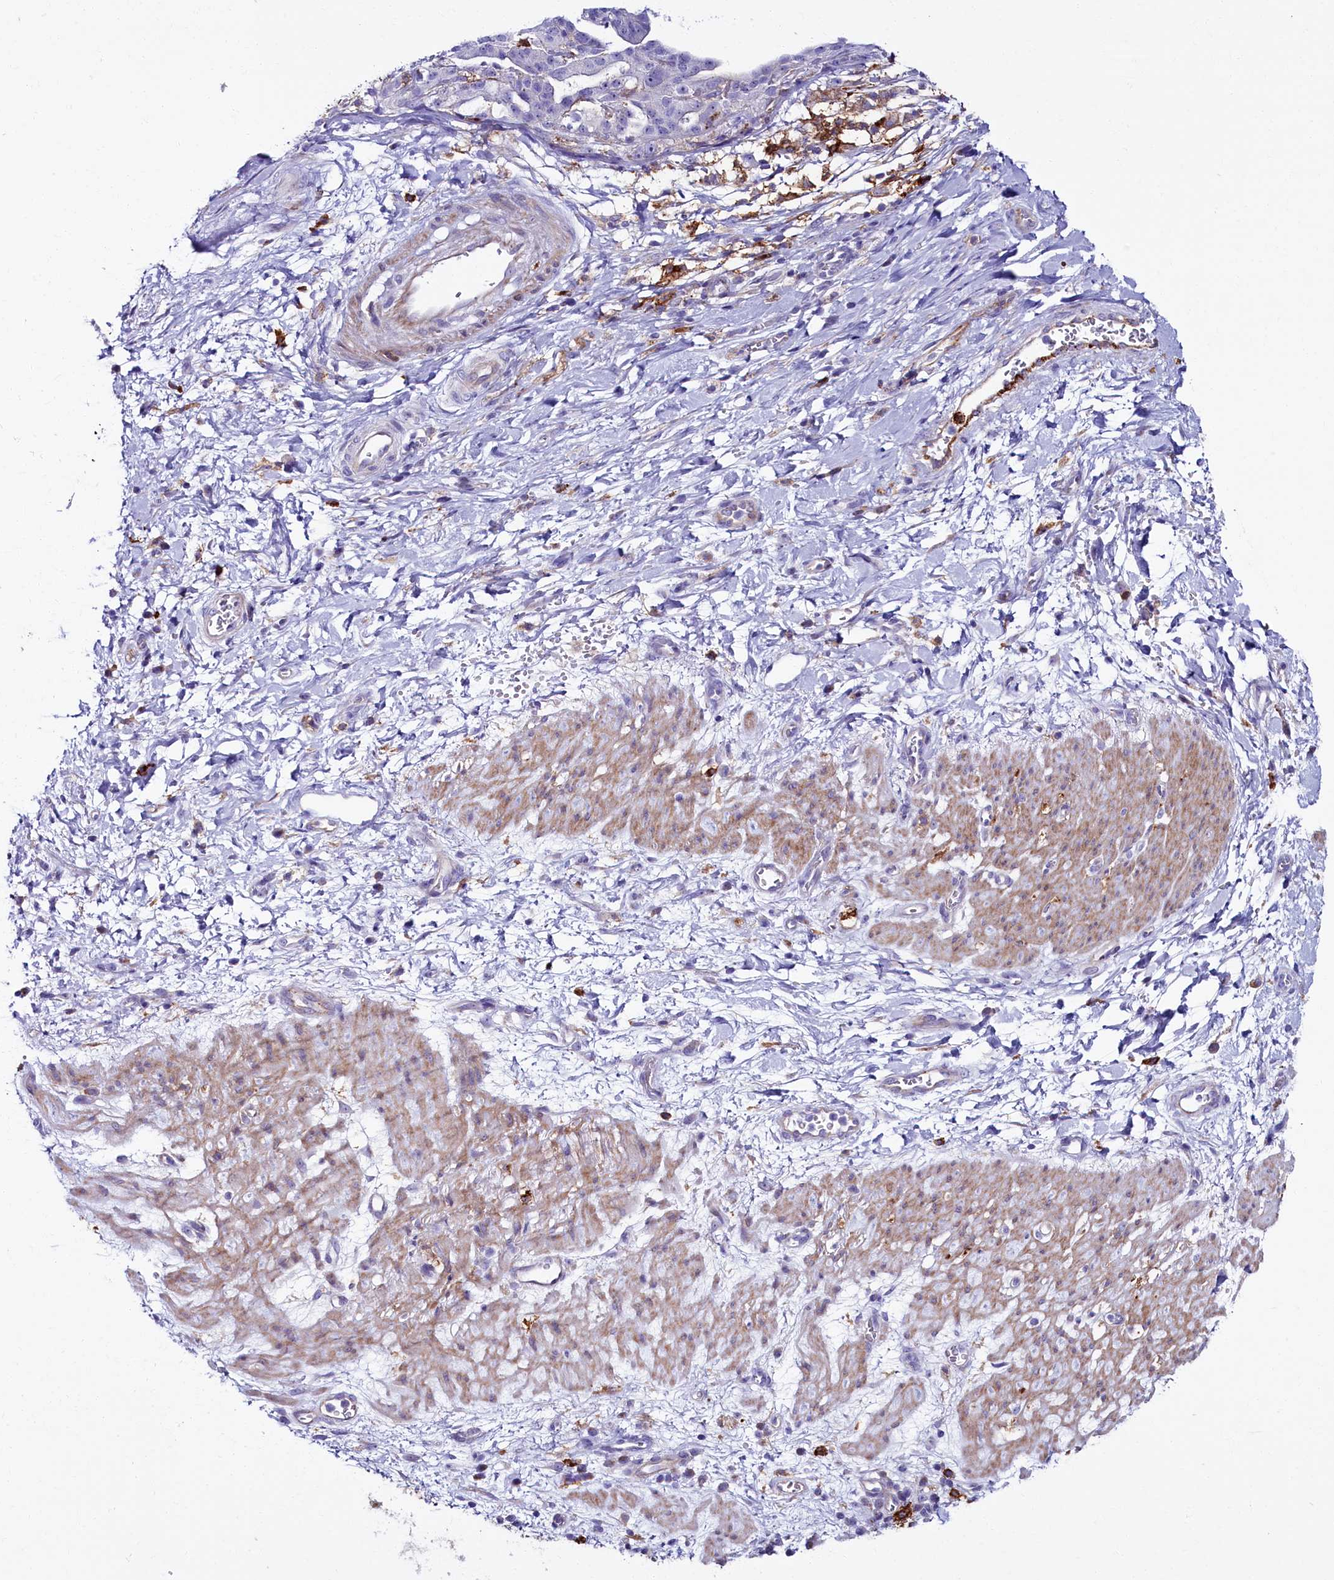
{"staining": {"intensity": "negative", "quantity": "none", "location": "none"}, "tissue": "stomach cancer", "cell_type": "Tumor cells", "image_type": "cancer", "snomed": [{"axis": "morphology", "description": "Adenocarcinoma, NOS"}, {"axis": "topography", "description": "Stomach"}], "caption": "Immunohistochemical staining of human stomach cancer reveals no significant positivity in tumor cells.", "gene": "IL20RA", "patient": {"sex": "male", "age": 48}}